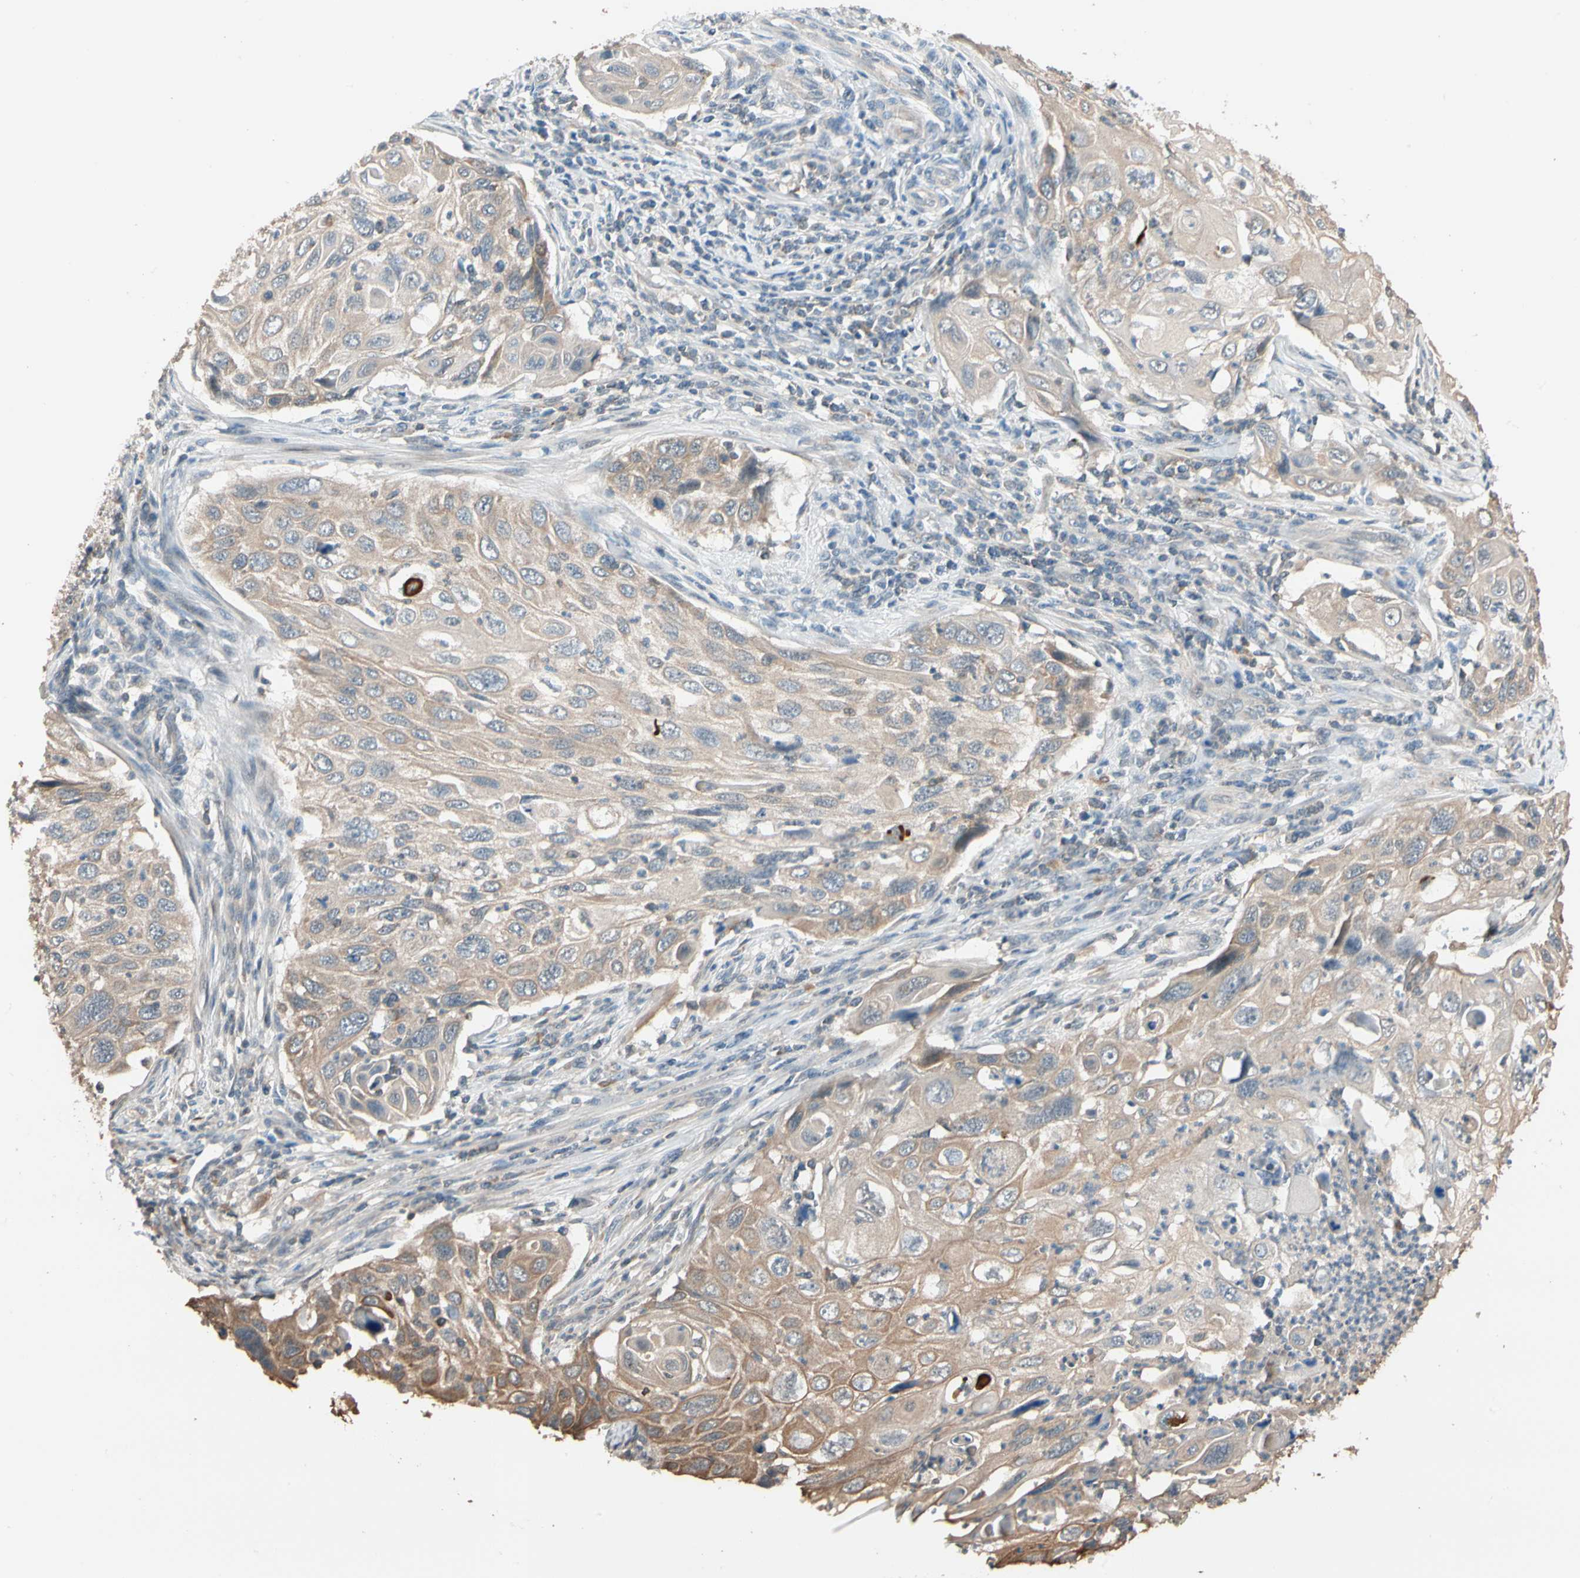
{"staining": {"intensity": "weak", "quantity": ">75%", "location": "cytoplasmic/membranous"}, "tissue": "cervical cancer", "cell_type": "Tumor cells", "image_type": "cancer", "snomed": [{"axis": "morphology", "description": "Squamous cell carcinoma, NOS"}, {"axis": "topography", "description": "Cervix"}], "caption": "This histopathology image reveals squamous cell carcinoma (cervical) stained with immunohistochemistry to label a protein in brown. The cytoplasmic/membranous of tumor cells show weak positivity for the protein. Nuclei are counter-stained blue.", "gene": "MAP3K7", "patient": {"sex": "female", "age": 70}}